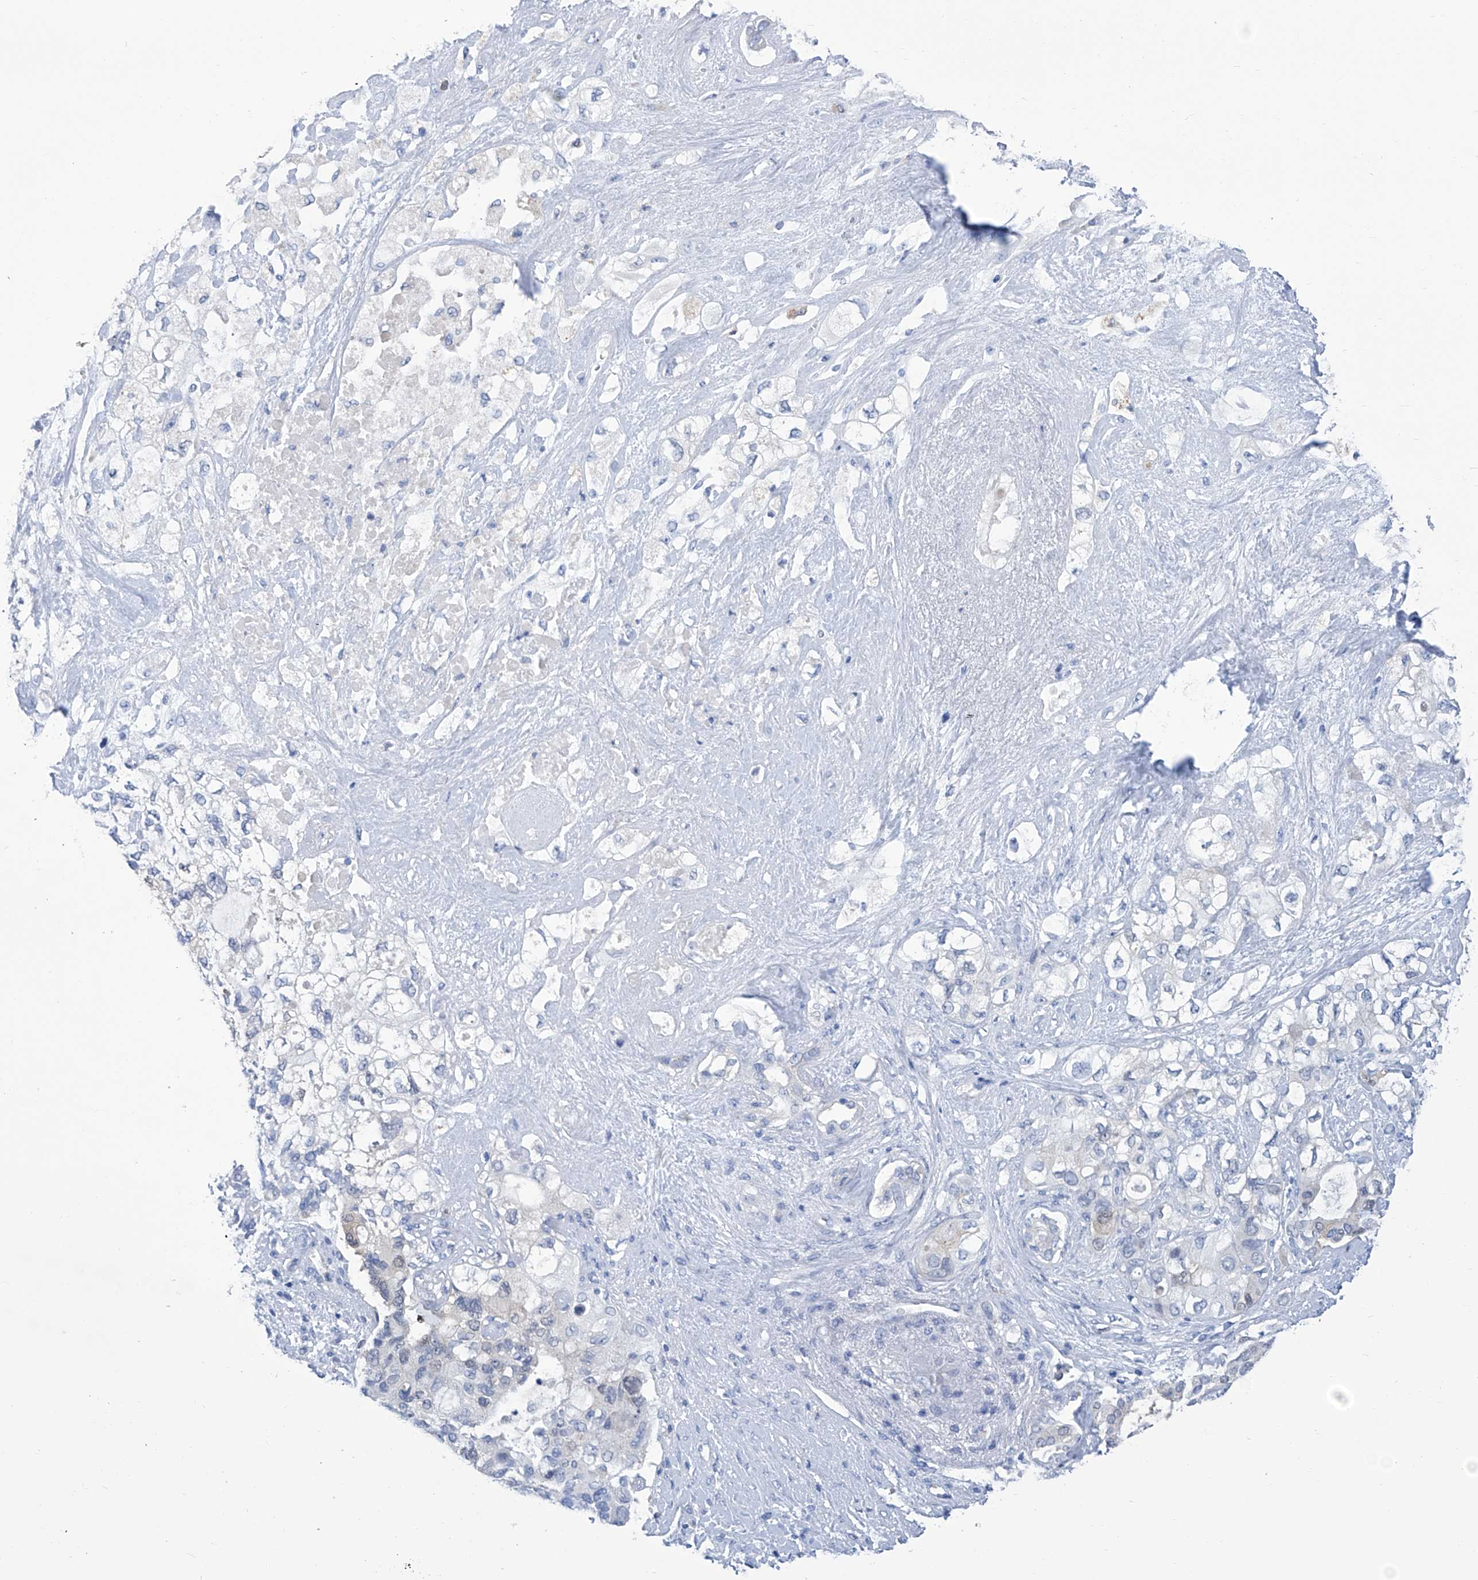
{"staining": {"intensity": "negative", "quantity": "none", "location": "none"}, "tissue": "pancreatic cancer", "cell_type": "Tumor cells", "image_type": "cancer", "snomed": [{"axis": "morphology", "description": "Adenocarcinoma, NOS"}, {"axis": "topography", "description": "Pancreas"}], "caption": "An image of human pancreatic adenocarcinoma is negative for staining in tumor cells.", "gene": "IMPA2", "patient": {"sex": "female", "age": 56}}